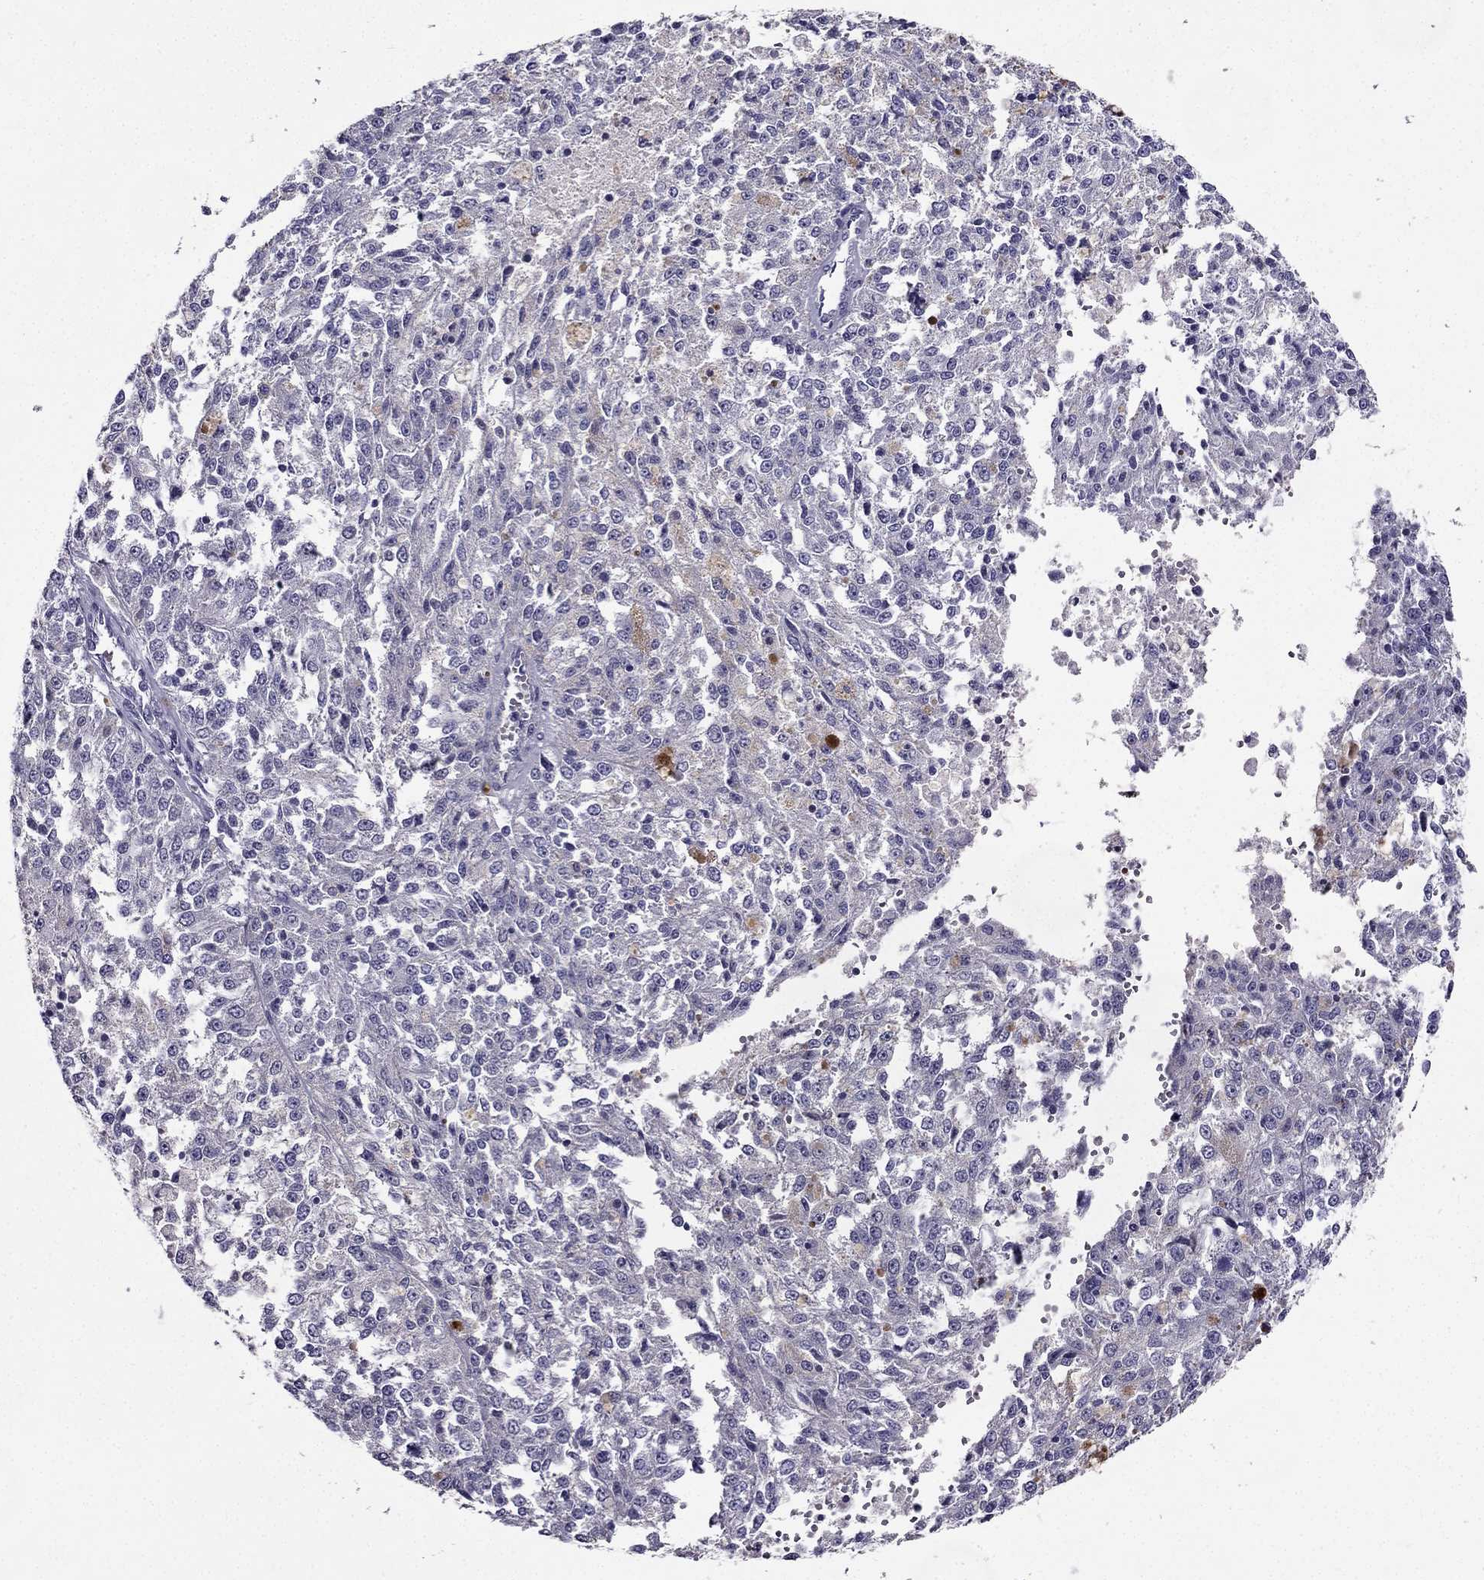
{"staining": {"intensity": "negative", "quantity": "none", "location": "none"}, "tissue": "melanoma", "cell_type": "Tumor cells", "image_type": "cancer", "snomed": [{"axis": "morphology", "description": "Malignant melanoma, Metastatic site"}, {"axis": "topography", "description": "Lymph node"}], "caption": "Immunohistochemistry image of human melanoma stained for a protein (brown), which demonstrates no expression in tumor cells.", "gene": "DUSP15", "patient": {"sex": "female", "age": 64}}